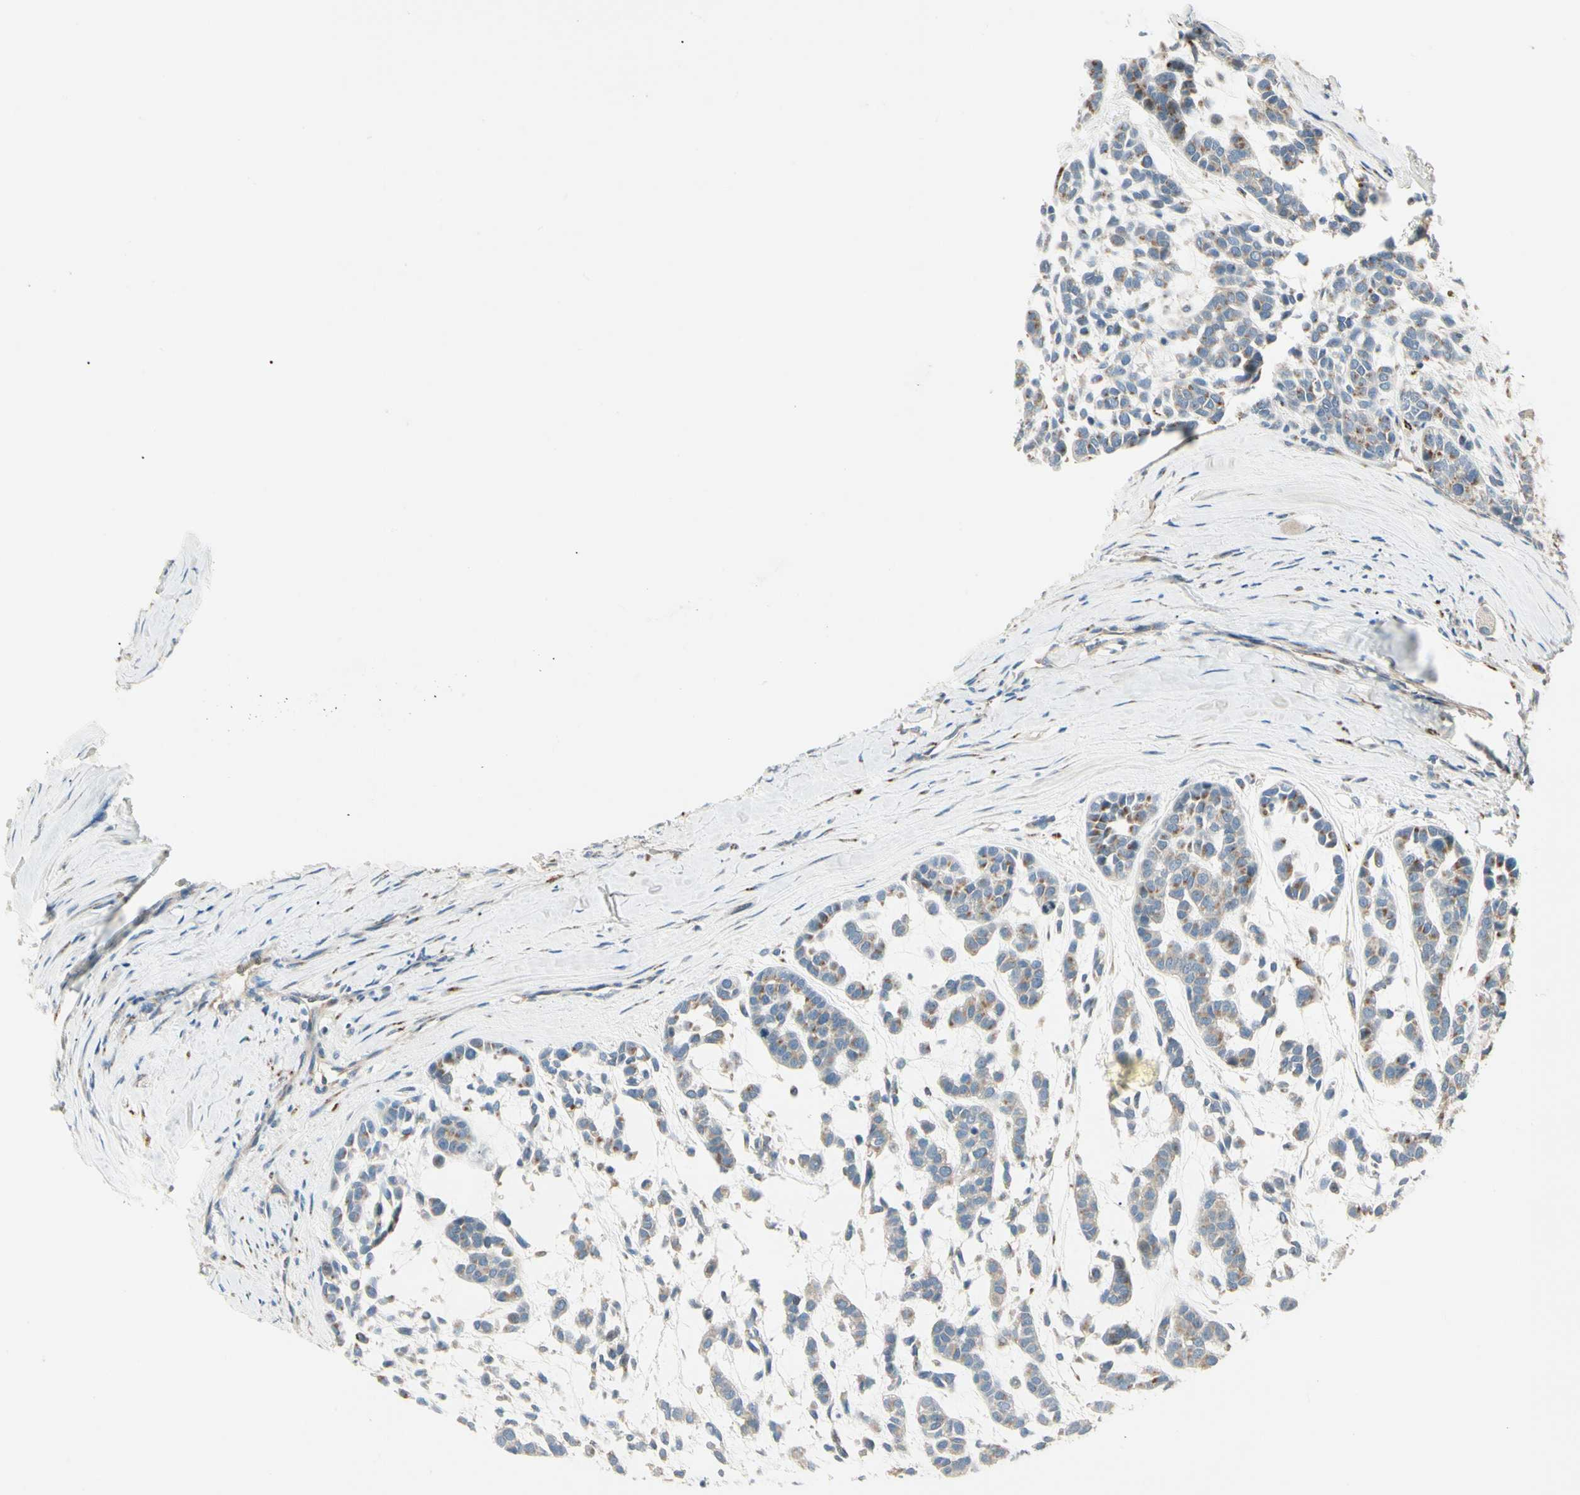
{"staining": {"intensity": "moderate", "quantity": ">75%", "location": "cytoplasmic/membranous"}, "tissue": "head and neck cancer", "cell_type": "Tumor cells", "image_type": "cancer", "snomed": [{"axis": "morphology", "description": "Adenocarcinoma, NOS"}, {"axis": "morphology", "description": "Adenoma, NOS"}, {"axis": "topography", "description": "Head-Neck"}], "caption": "IHC staining of head and neck cancer (adenocarcinoma), which exhibits medium levels of moderate cytoplasmic/membranous positivity in approximately >75% of tumor cells indicating moderate cytoplasmic/membranous protein staining. The staining was performed using DAB (3,3'-diaminobenzidine) (brown) for protein detection and nuclei were counterstained in hematoxylin (blue).", "gene": "ABCA3", "patient": {"sex": "female", "age": 55}}